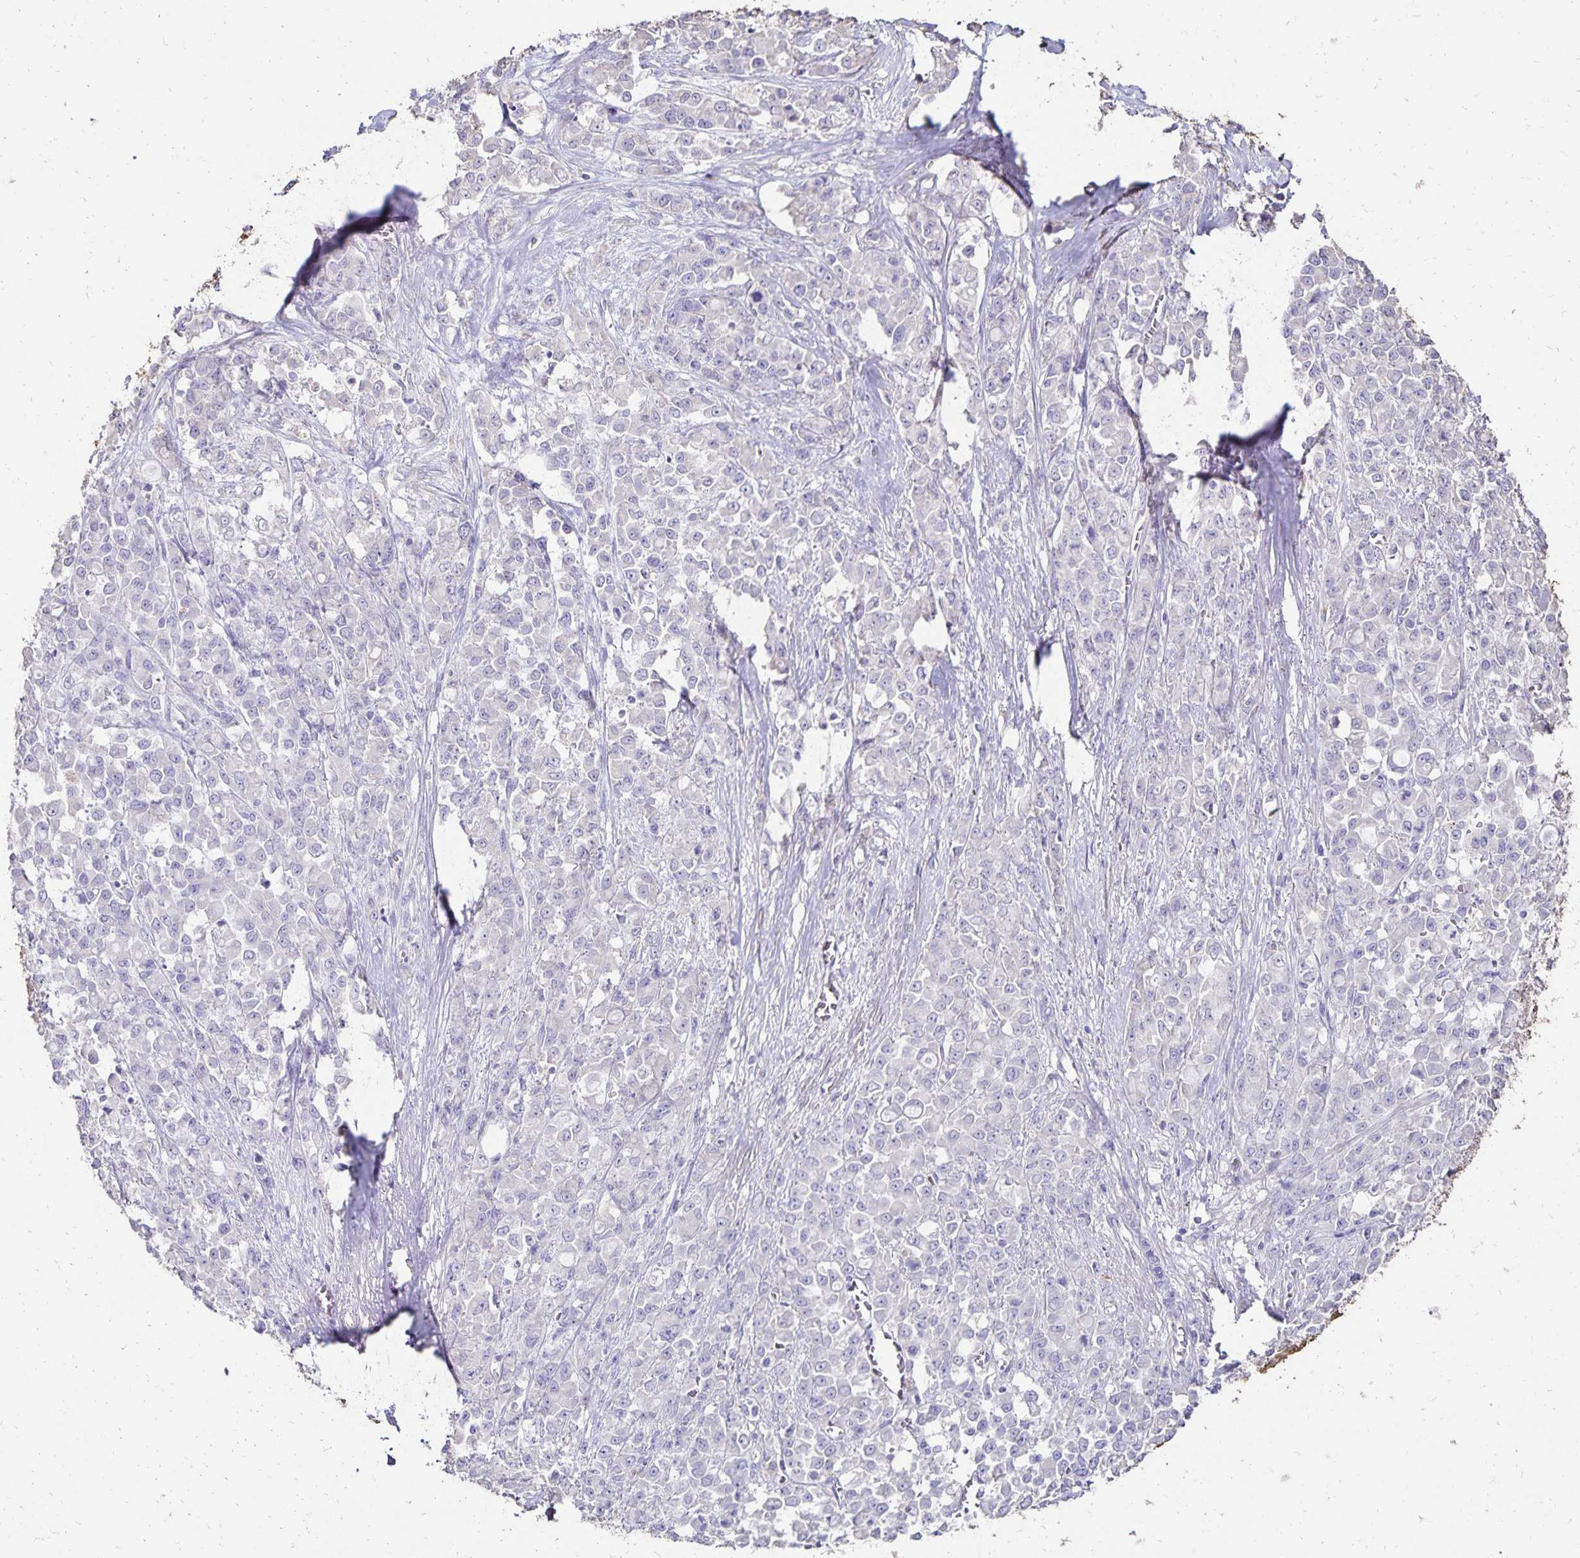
{"staining": {"intensity": "negative", "quantity": "none", "location": "none"}, "tissue": "stomach cancer", "cell_type": "Tumor cells", "image_type": "cancer", "snomed": [{"axis": "morphology", "description": "Adenocarcinoma, NOS"}, {"axis": "topography", "description": "Stomach"}], "caption": "This micrograph is of stomach cancer (adenocarcinoma) stained with immunohistochemistry to label a protein in brown with the nuclei are counter-stained blue. There is no expression in tumor cells.", "gene": "DYNLT4", "patient": {"sex": "female", "age": 76}}